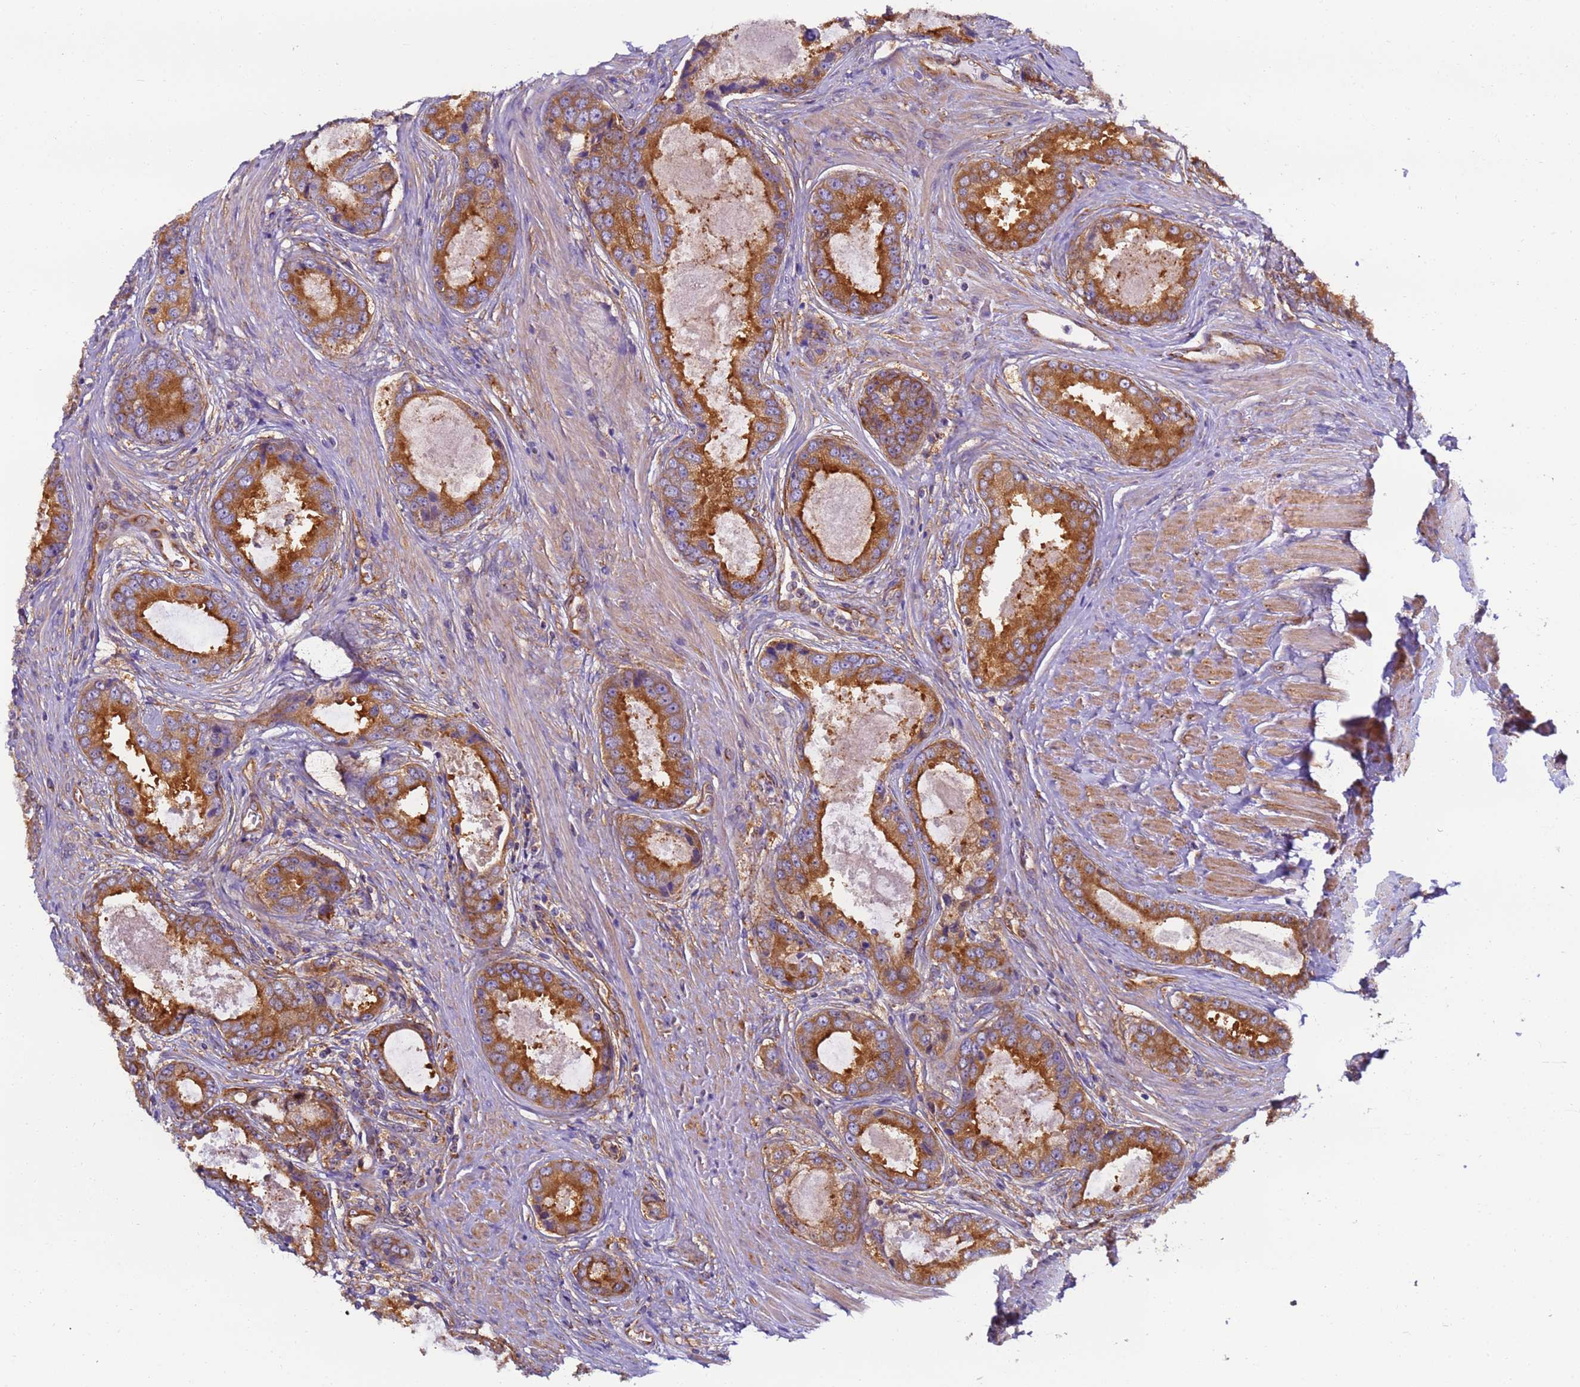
{"staining": {"intensity": "strong", "quantity": ">75%", "location": "cytoplasmic/membranous"}, "tissue": "prostate cancer", "cell_type": "Tumor cells", "image_type": "cancer", "snomed": [{"axis": "morphology", "description": "Adenocarcinoma, Low grade"}, {"axis": "topography", "description": "Prostate"}], "caption": "Adenocarcinoma (low-grade) (prostate) tissue exhibits strong cytoplasmic/membranous positivity in approximately >75% of tumor cells, visualized by immunohistochemistry.", "gene": "DYNC1I2", "patient": {"sex": "male", "age": 68}}